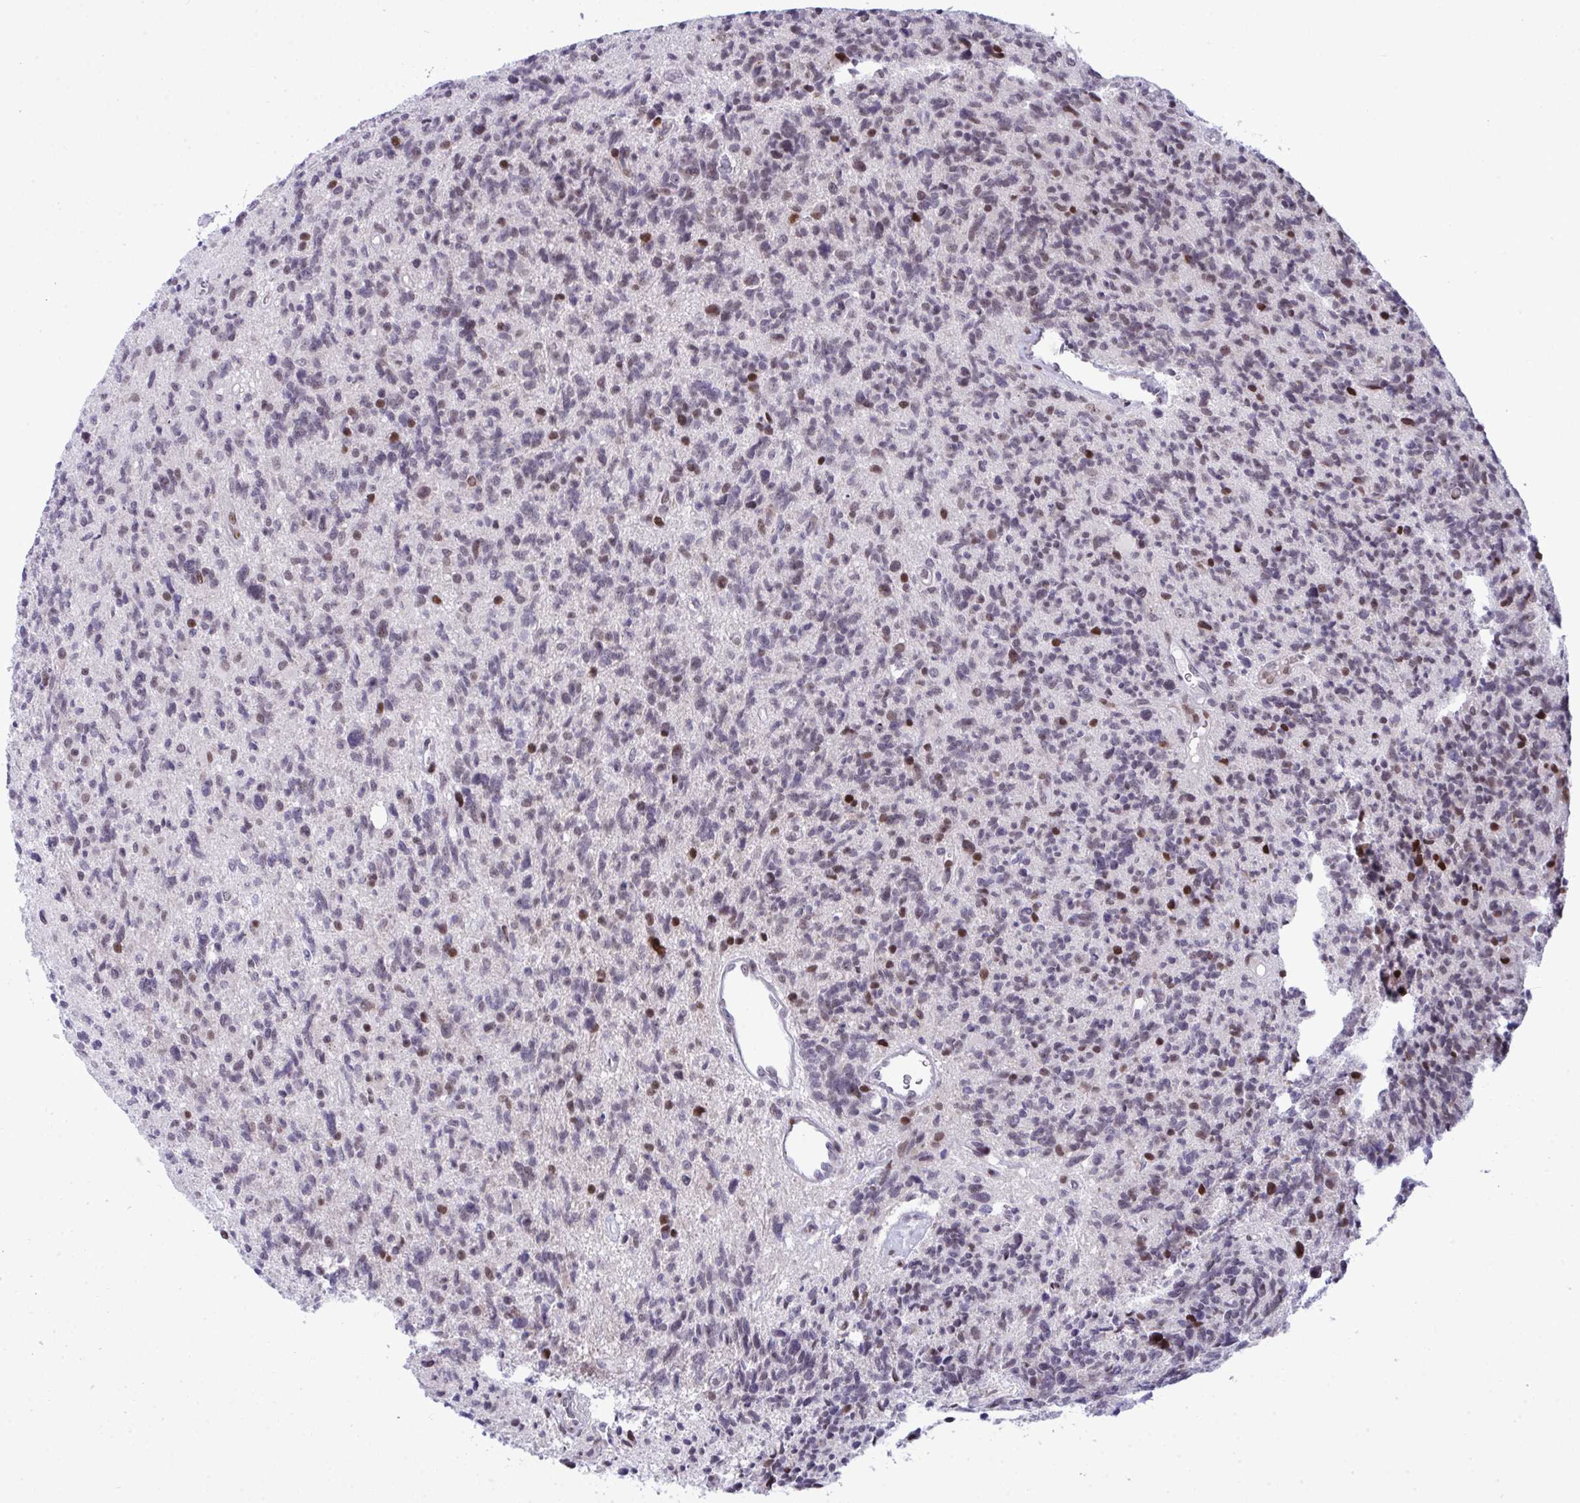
{"staining": {"intensity": "negative", "quantity": "none", "location": "none"}, "tissue": "glioma", "cell_type": "Tumor cells", "image_type": "cancer", "snomed": [{"axis": "morphology", "description": "Glioma, malignant, High grade"}, {"axis": "topography", "description": "Brain"}], "caption": "Tumor cells show no significant protein staining in malignant glioma (high-grade).", "gene": "ZFHX3", "patient": {"sex": "male", "age": 29}}